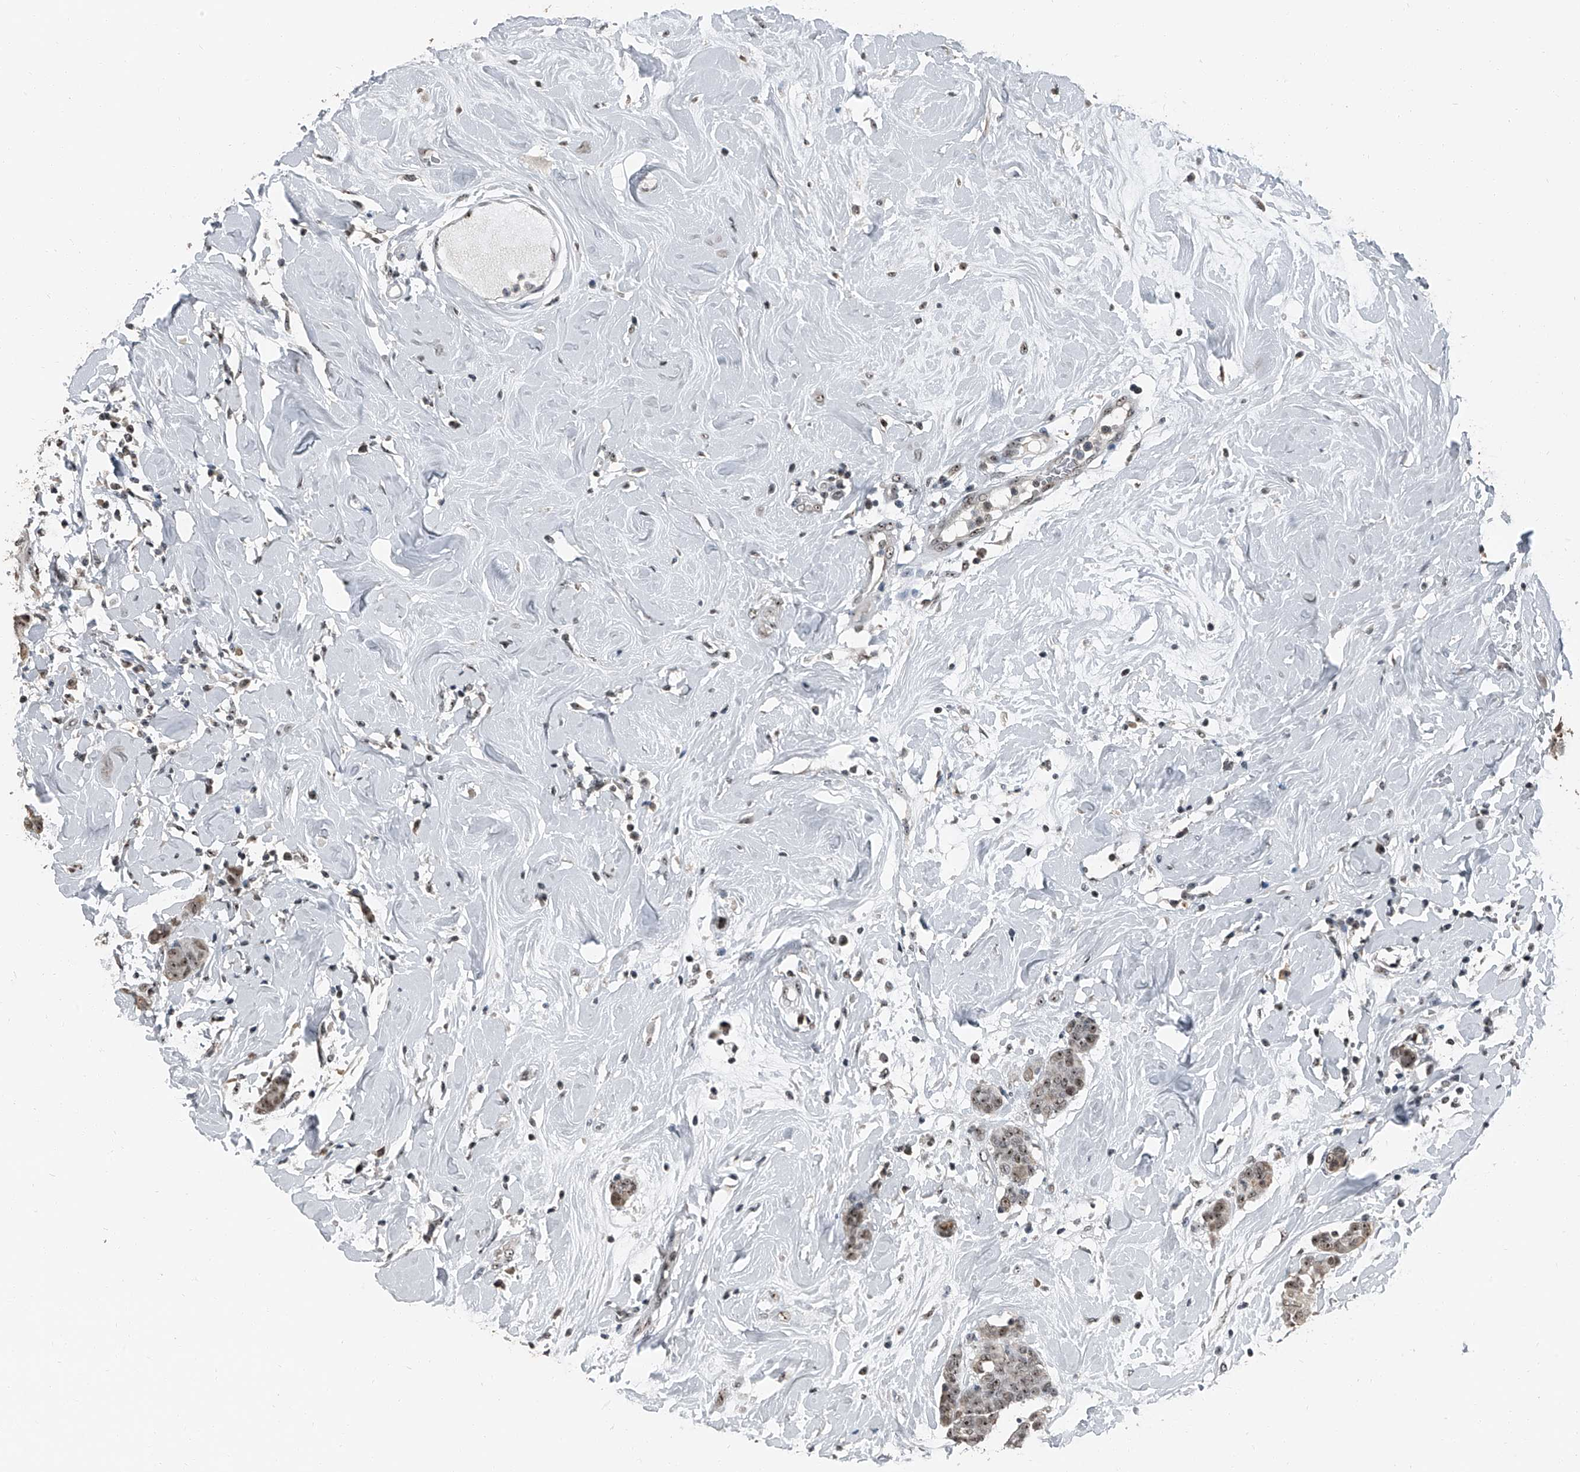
{"staining": {"intensity": "weak", "quantity": ">75%", "location": "nuclear"}, "tissue": "breast cancer", "cell_type": "Tumor cells", "image_type": "cancer", "snomed": [{"axis": "morphology", "description": "Normal tissue, NOS"}, {"axis": "morphology", "description": "Duct carcinoma"}, {"axis": "topography", "description": "Breast"}], "caption": "This micrograph displays immunohistochemistry (IHC) staining of infiltrating ductal carcinoma (breast), with low weak nuclear positivity in about >75% of tumor cells.", "gene": "TCOF1", "patient": {"sex": "female", "age": 40}}